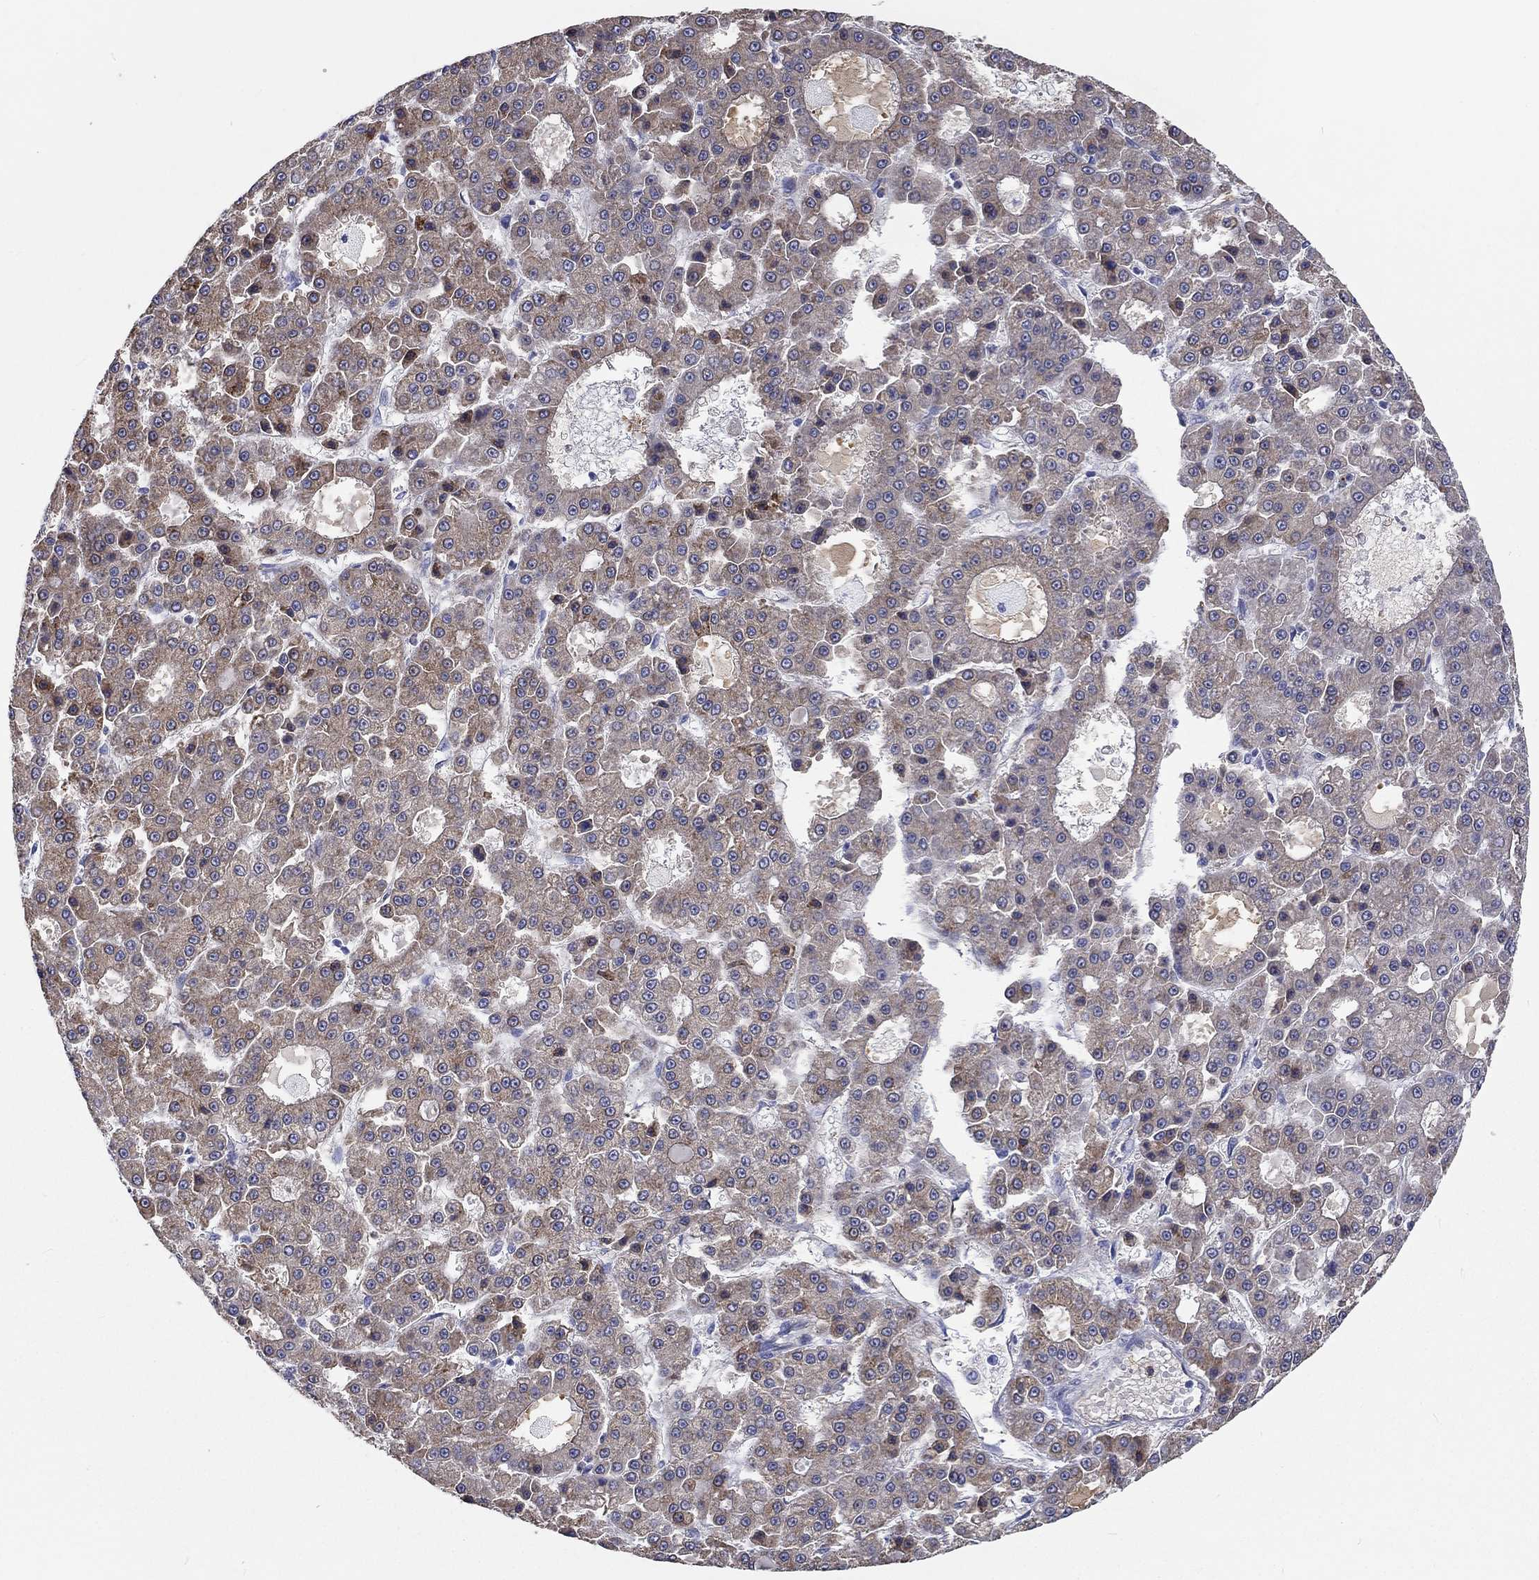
{"staining": {"intensity": "moderate", "quantity": "25%-75%", "location": "cytoplasmic/membranous"}, "tissue": "liver cancer", "cell_type": "Tumor cells", "image_type": "cancer", "snomed": [{"axis": "morphology", "description": "Carcinoma, Hepatocellular, NOS"}, {"axis": "topography", "description": "Liver"}], "caption": "IHC photomicrograph of neoplastic tissue: liver cancer stained using immunohistochemistry (IHC) demonstrates medium levels of moderate protein expression localized specifically in the cytoplasmic/membranous of tumor cells, appearing as a cytoplasmic/membranous brown color.", "gene": "CDY2B", "patient": {"sex": "male", "age": 70}}